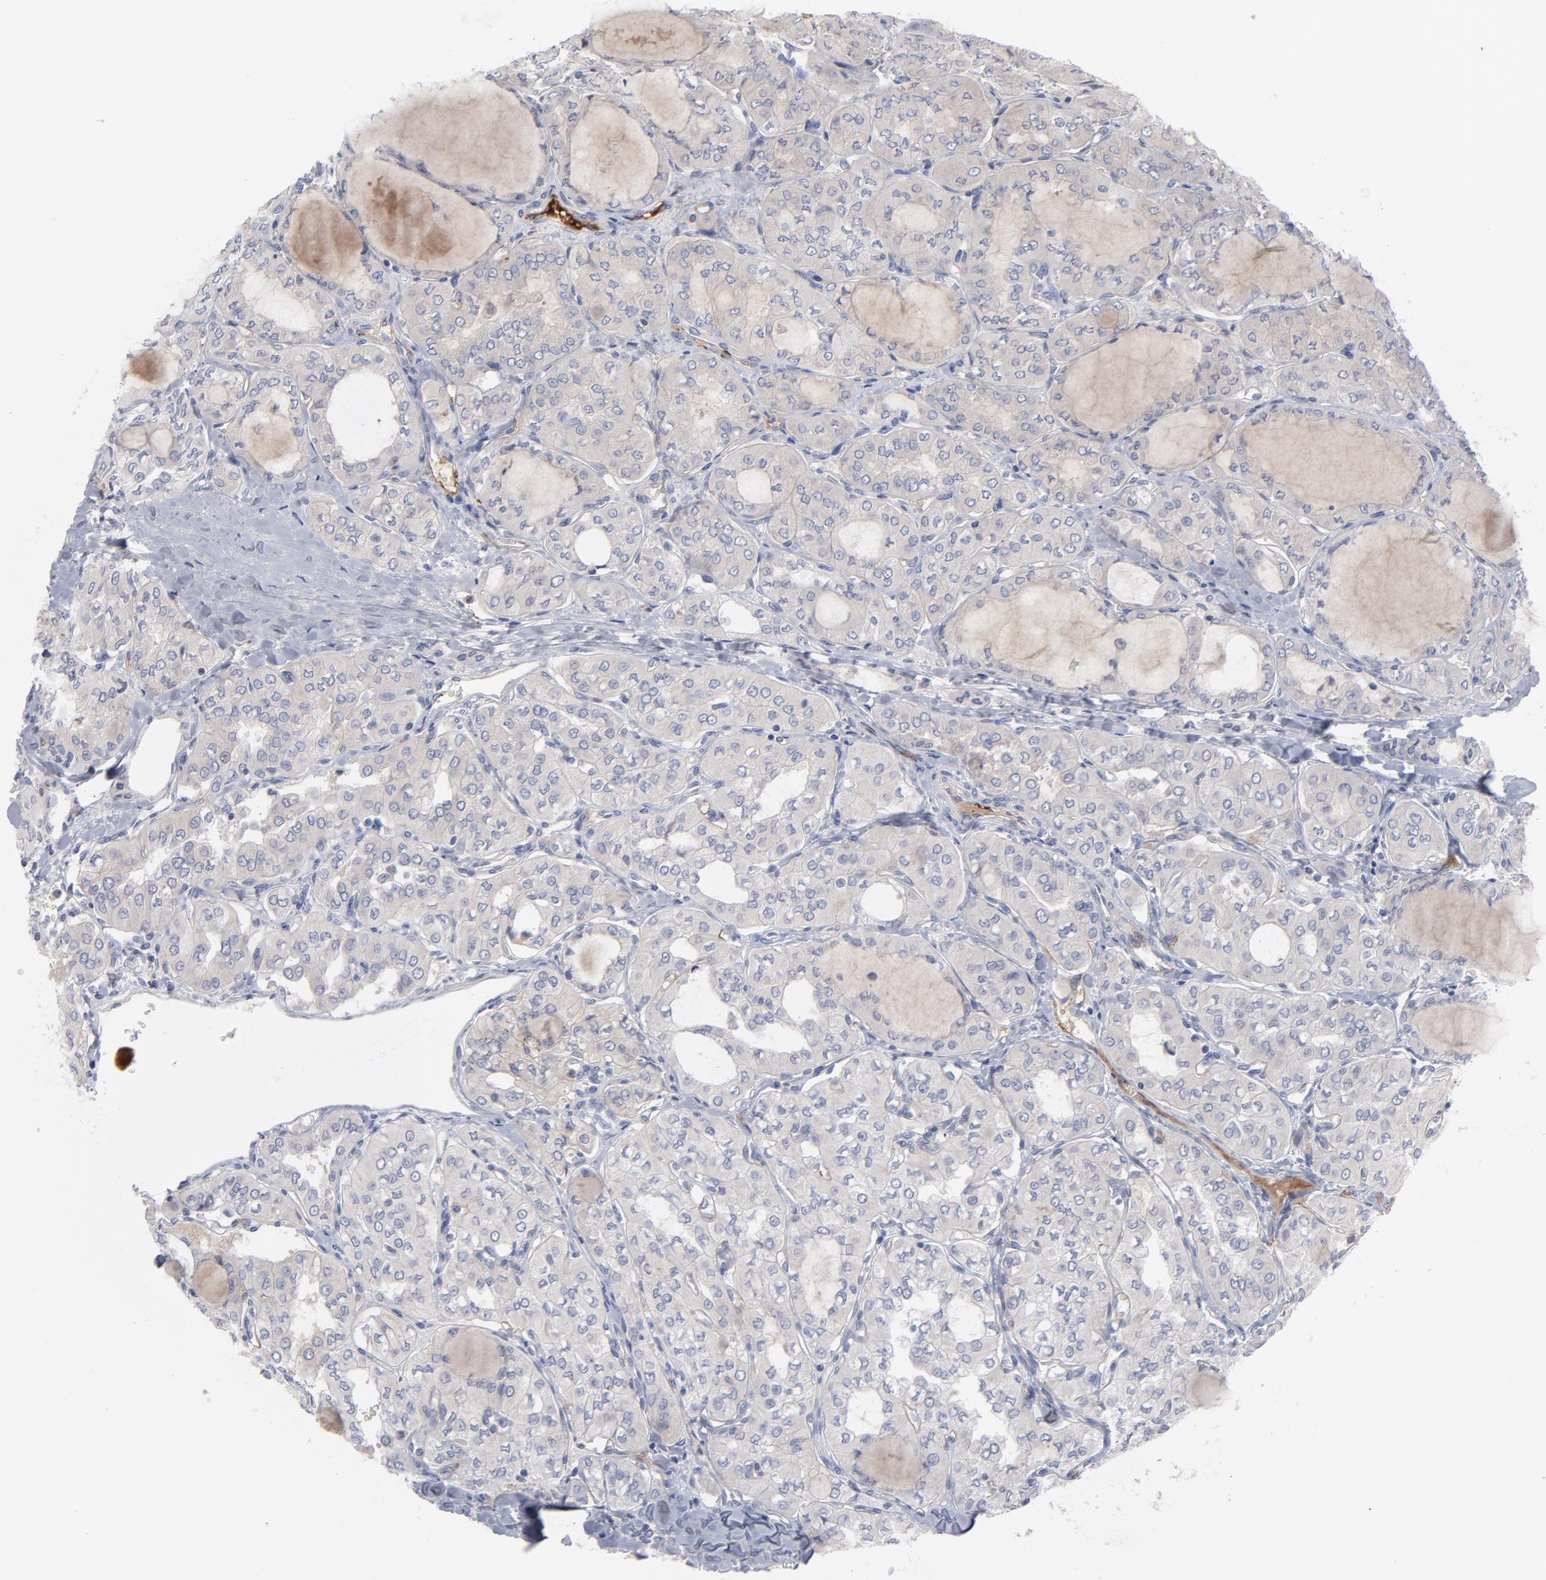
{"staining": {"intensity": "negative", "quantity": "none", "location": "none"}, "tissue": "thyroid cancer", "cell_type": "Tumor cells", "image_type": "cancer", "snomed": [{"axis": "morphology", "description": "Papillary adenocarcinoma, NOS"}, {"axis": "topography", "description": "Thyroid gland"}], "caption": "IHC image of thyroid papillary adenocarcinoma stained for a protein (brown), which exhibits no staining in tumor cells. (DAB (3,3'-diaminobenzidine) immunohistochemistry with hematoxylin counter stain).", "gene": "CCR3", "patient": {"sex": "male", "age": 20}}